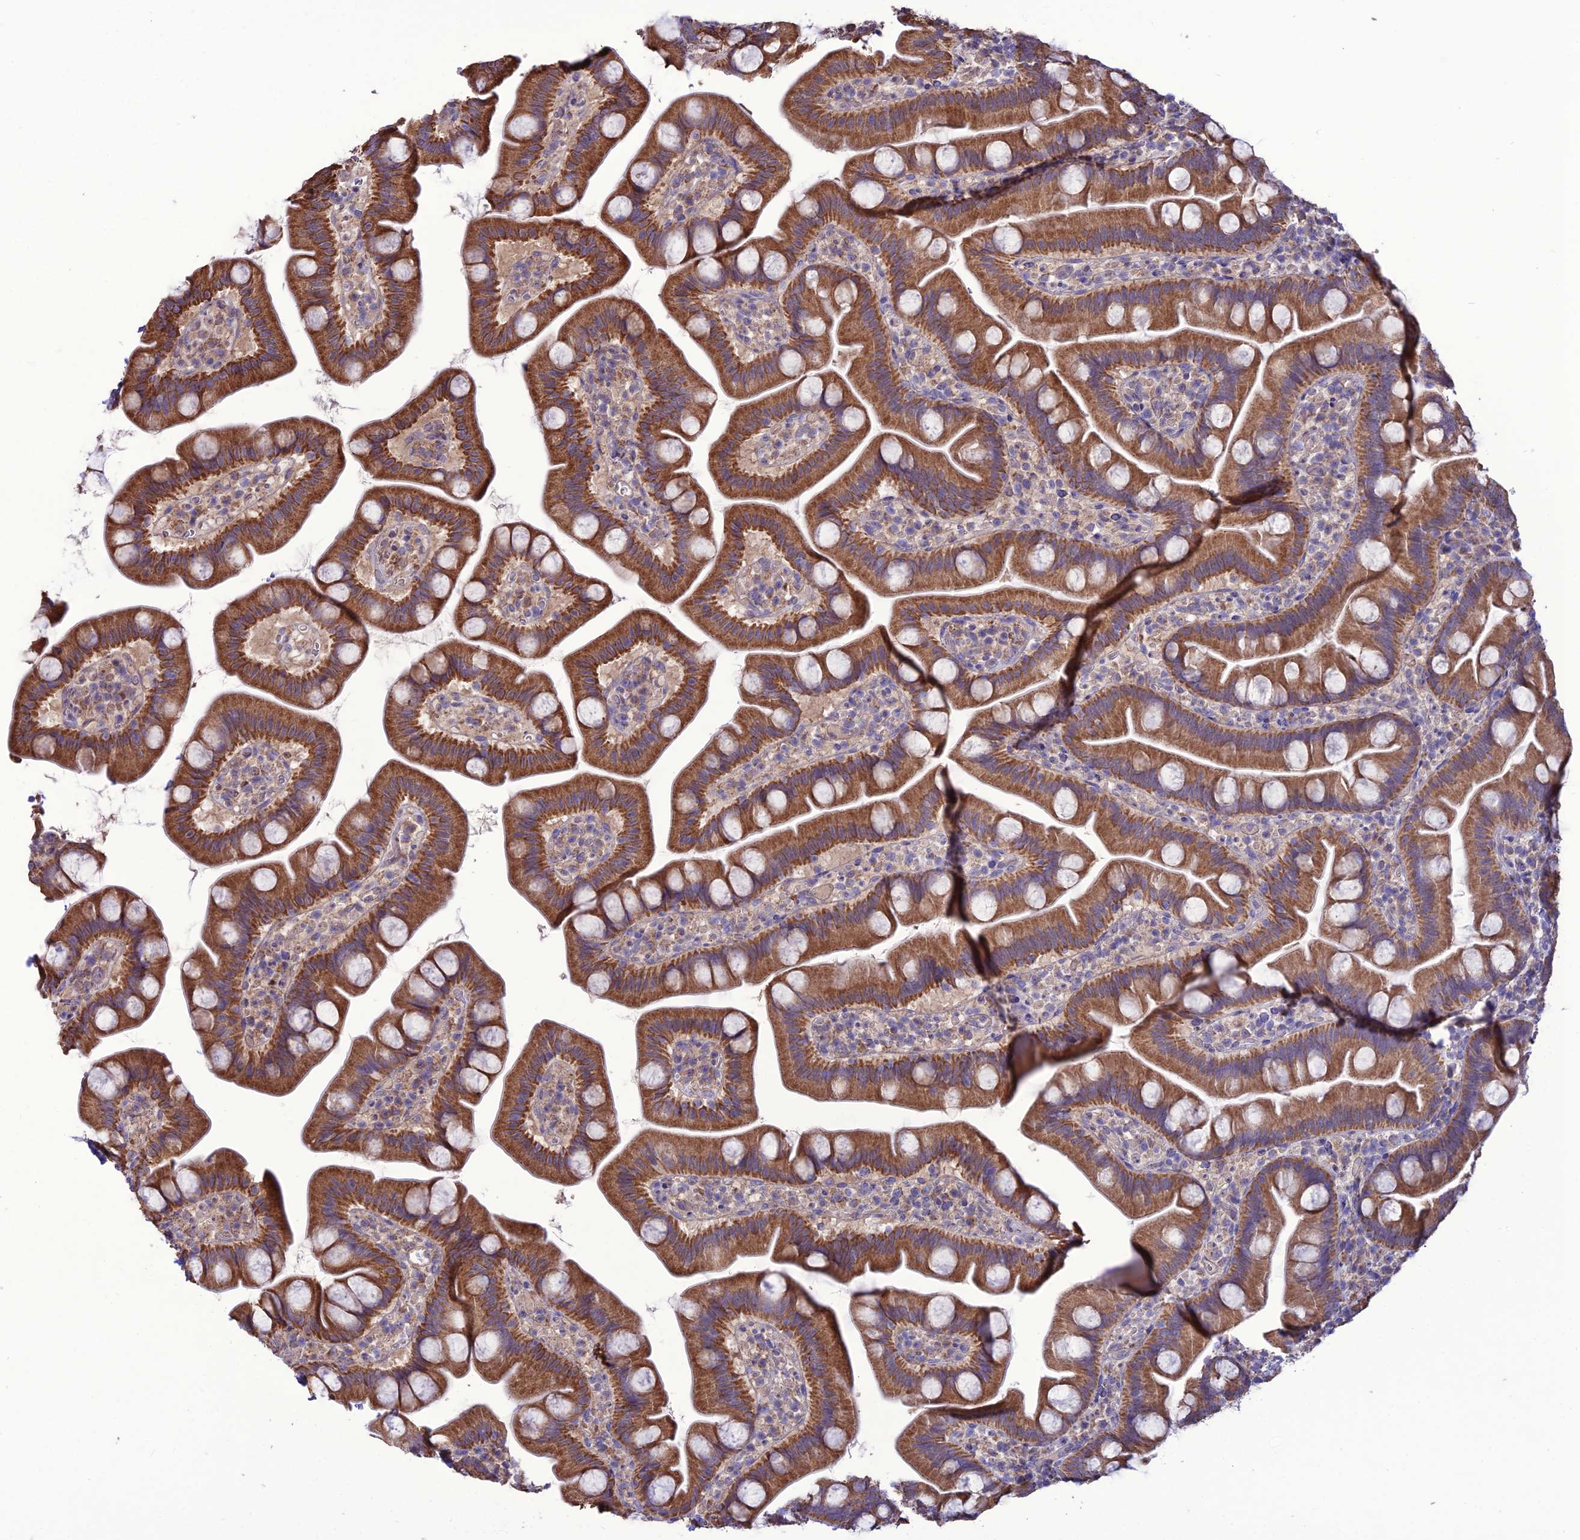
{"staining": {"intensity": "moderate", "quantity": ">75%", "location": "cytoplasmic/membranous"}, "tissue": "small intestine", "cell_type": "Glandular cells", "image_type": "normal", "snomed": [{"axis": "morphology", "description": "Normal tissue, NOS"}, {"axis": "topography", "description": "Small intestine"}], "caption": "IHC of benign human small intestine displays medium levels of moderate cytoplasmic/membranous expression in about >75% of glandular cells.", "gene": "HOGA1", "patient": {"sex": "female", "age": 68}}